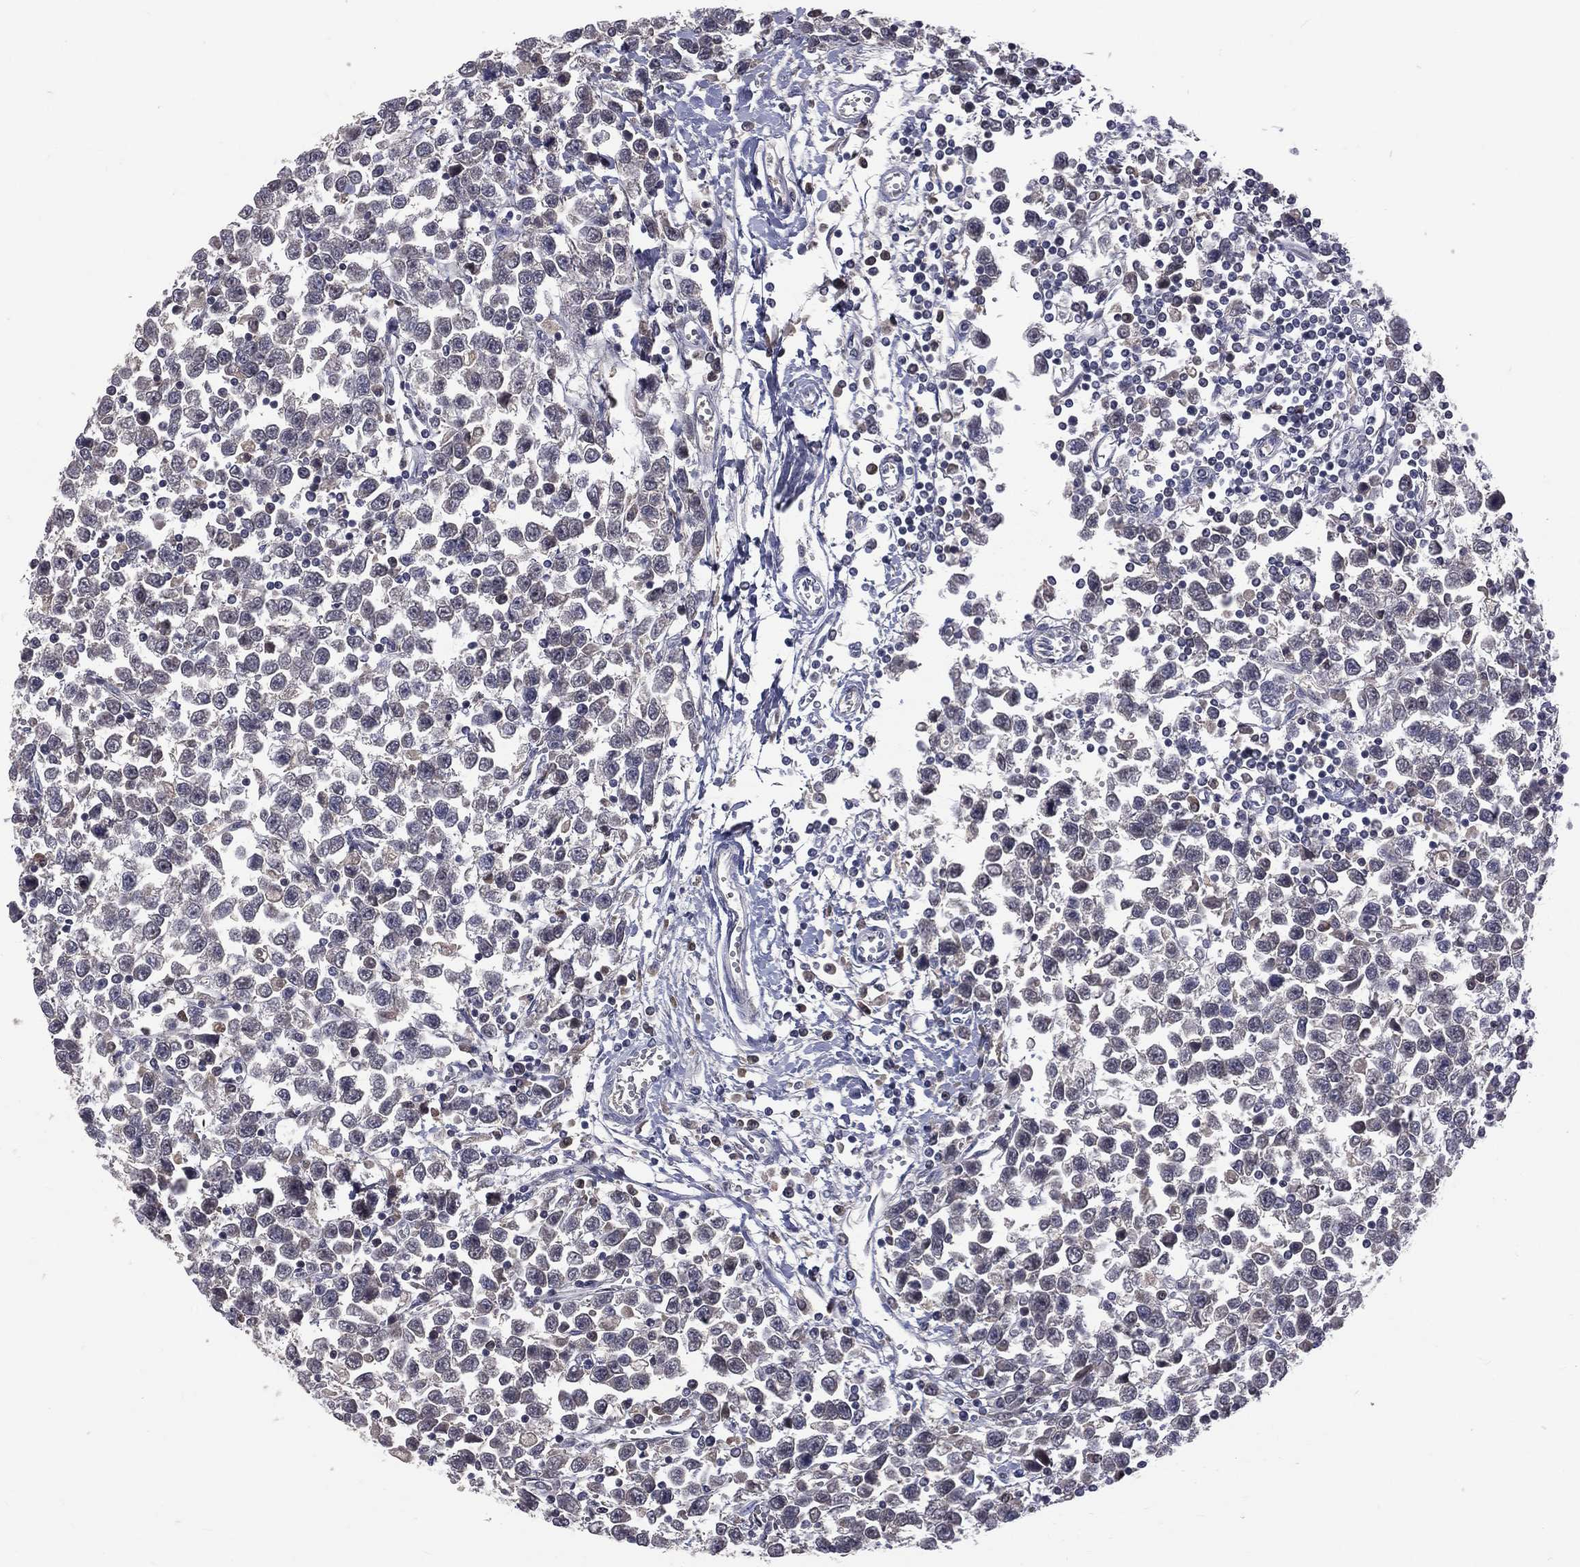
{"staining": {"intensity": "negative", "quantity": "none", "location": "none"}, "tissue": "testis cancer", "cell_type": "Tumor cells", "image_type": "cancer", "snomed": [{"axis": "morphology", "description": "Seminoma, NOS"}, {"axis": "topography", "description": "Testis"}], "caption": "A histopathology image of human seminoma (testis) is negative for staining in tumor cells. (Brightfield microscopy of DAB (3,3'-diaminobenzidine) immunohistochemistry at high magnification).", "gene": "DSG4", "patient": {"sex": "male", "age": 34}}